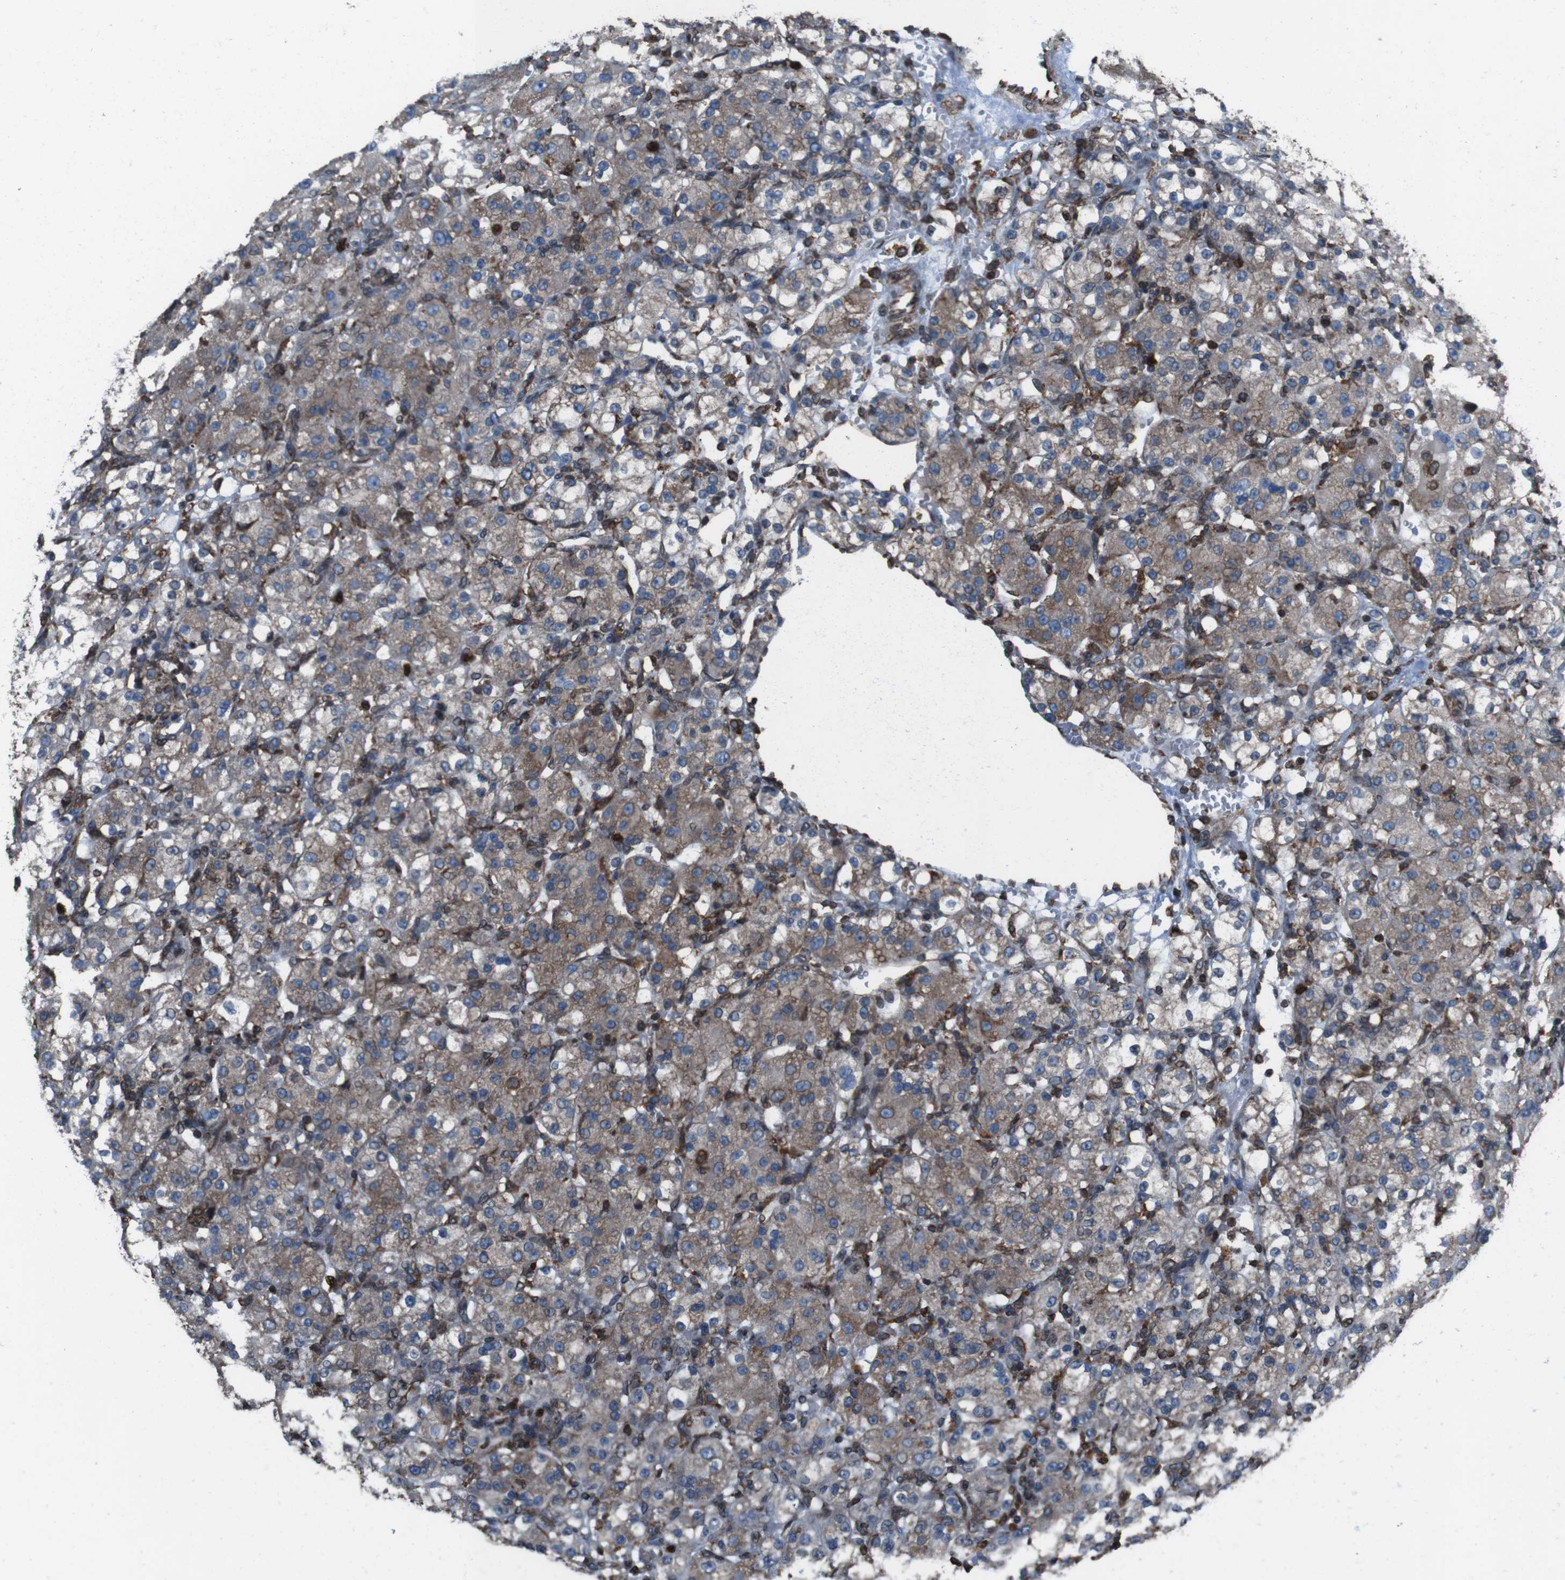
{"staining": {"intensity": "moderate", "quantity": "25%-75%", "location": "cytoplasmic/membranous"}, "tissue": "renal cancer", "cell_type": "Tumor cells", "image_type": "cancer", "snomed": [{"axis": "morphology", "description": "Normal tissue, NOS"}, {"axis": "morphology", "description": "Adenocarcinoma, NOS"}, {"axis": "topography", "description": "Kidney"}], "caption": "Moderate cytoplasmic/membranous protein positivity is present in approximately 25%-75% of tumor cells in renal cancer (adenocarcinoma).", "gene": "APMAP", "patient": {"sex": "male", "age": 61}}